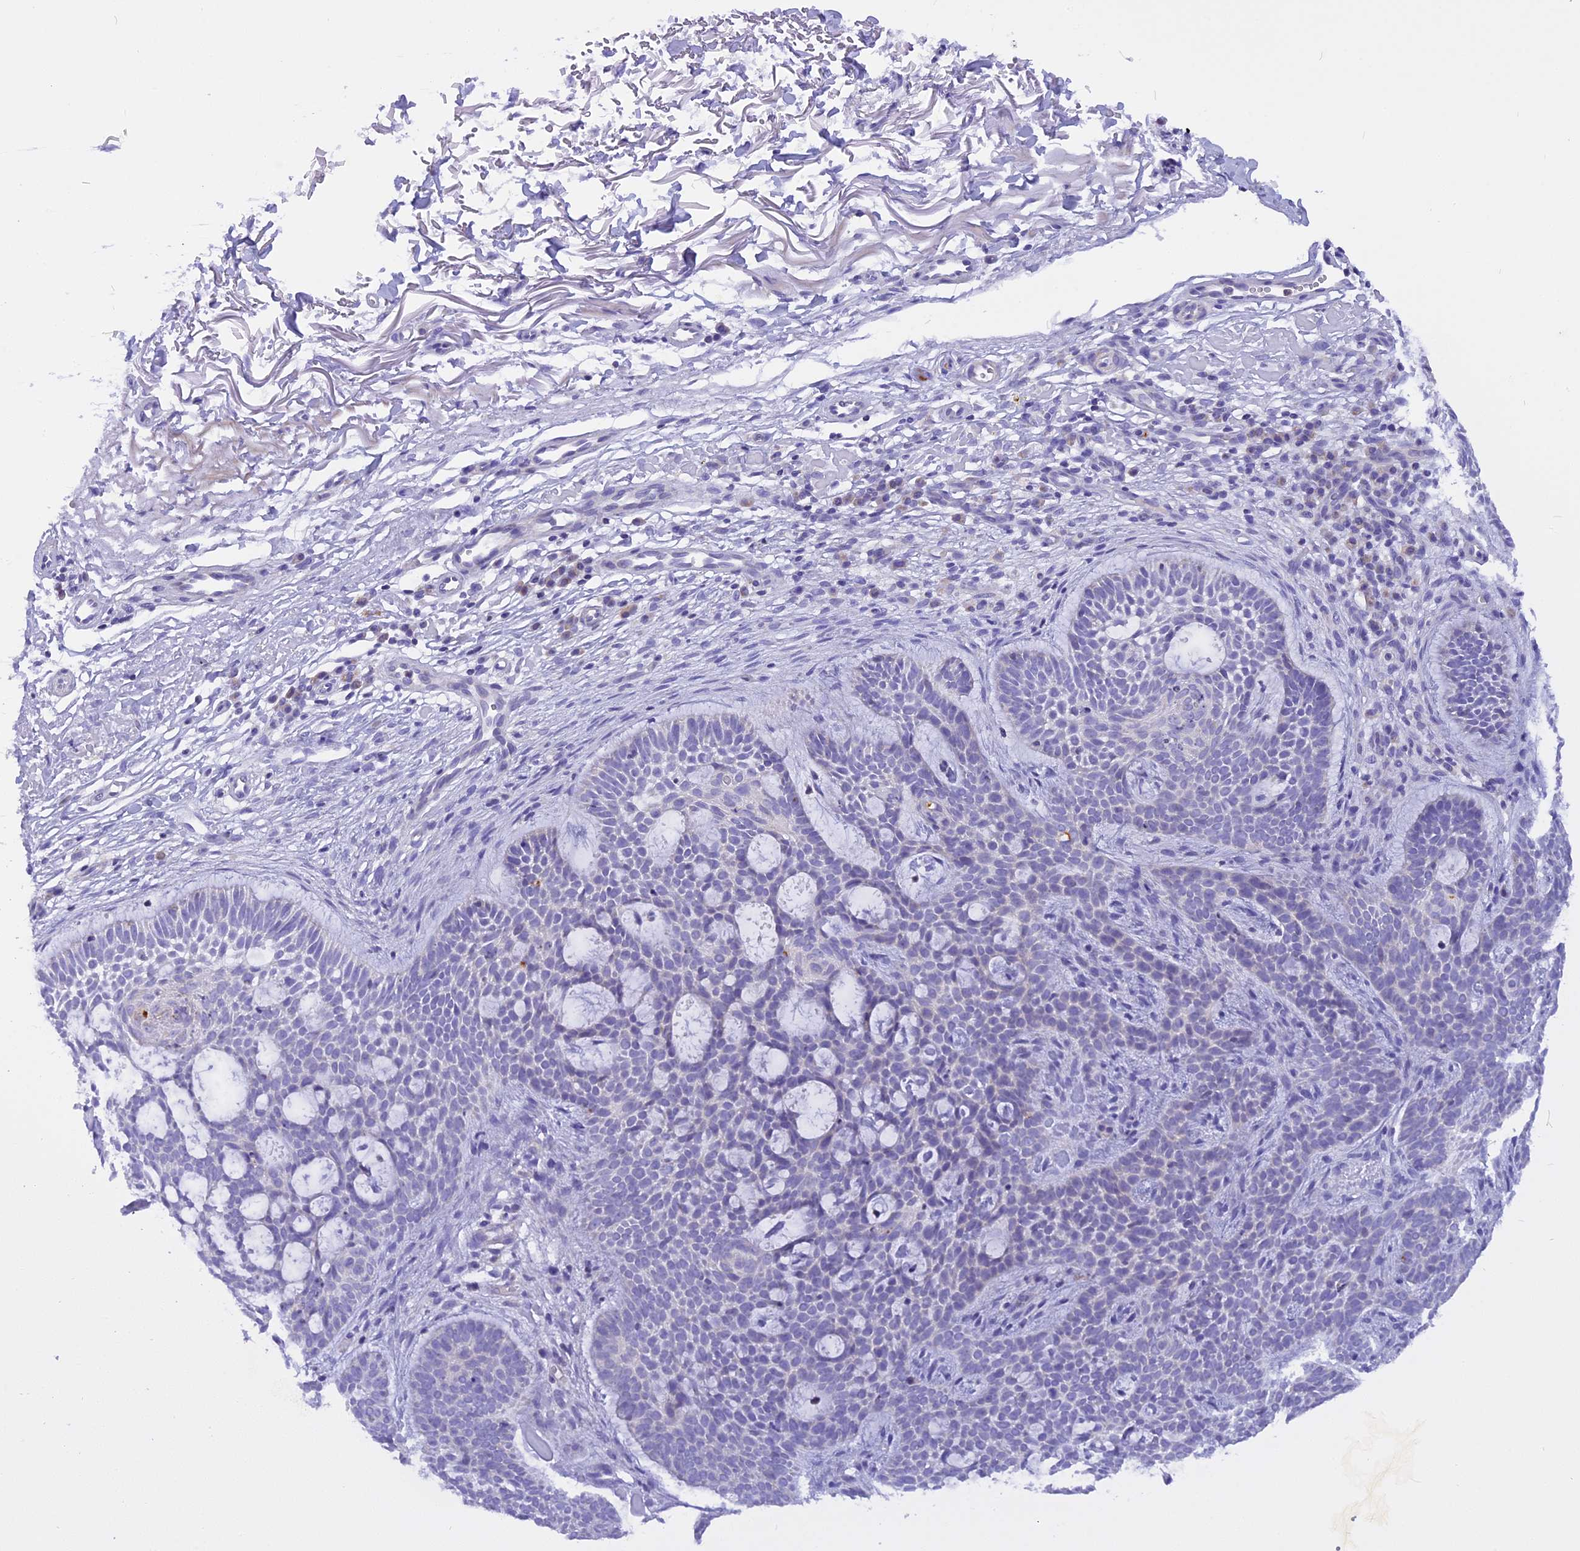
{"staining": {"intensity": "negative", "quantity": "none", "location": "none"}, "tissue": "skin cancer", "cell_type": "Tumor cells", "image_type": "cancer", "snomed": [{"axis": "morphology", "description": "Basal cell carcinoma"}, {"axis": "topography", "description": "Skin"}], "caption": "Histopathology image shows no significant protein expression in tumor cells of basal cell carcinoma (skin). (DAB (3,3'-diaminobenzidine) IHC with hematoxylin counter stain).", "gene": "TRIM3", "patient": {"sex": "male", "age": 85}}